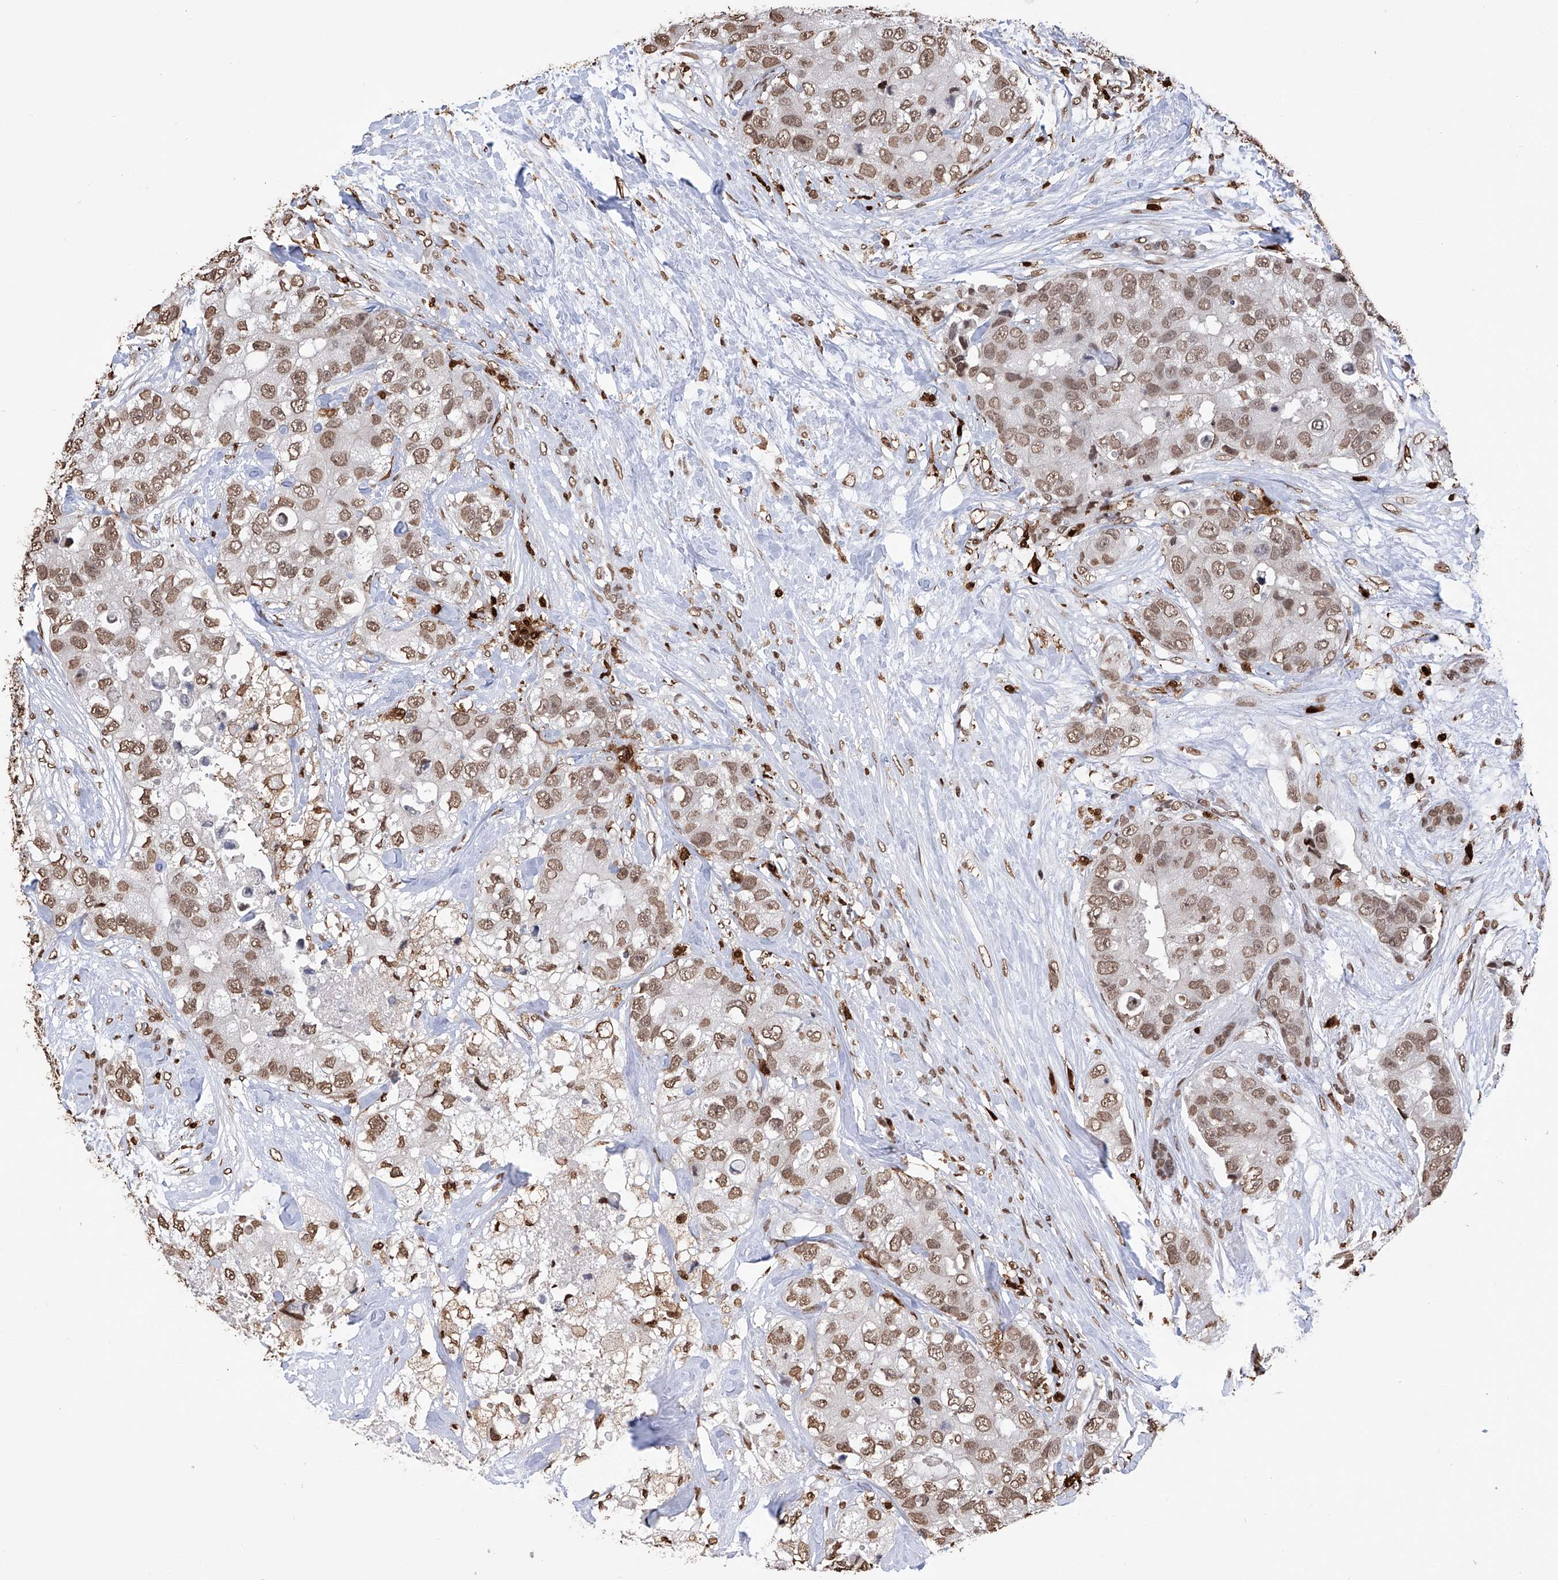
{"staining": {"intensity": "moderate", "quantity": ">75%", "location": "nuclear"}, "tissue": "breast cancer", "cell_type": "Tumor cells", "image_type": "cancer", "snomed": [{"axis": "morphology", "description": "Duct carcinoma"}, {"axis": "topography", "description": "Breast"}], "caption": "The histopathology image reveals a brown stain indicating the presence of a protein in the nuclear of tumor cells in invasive ductal carcinoma (breast).", "gene": "CFAP410", "patient": {"sex": "female", "age": 62}}